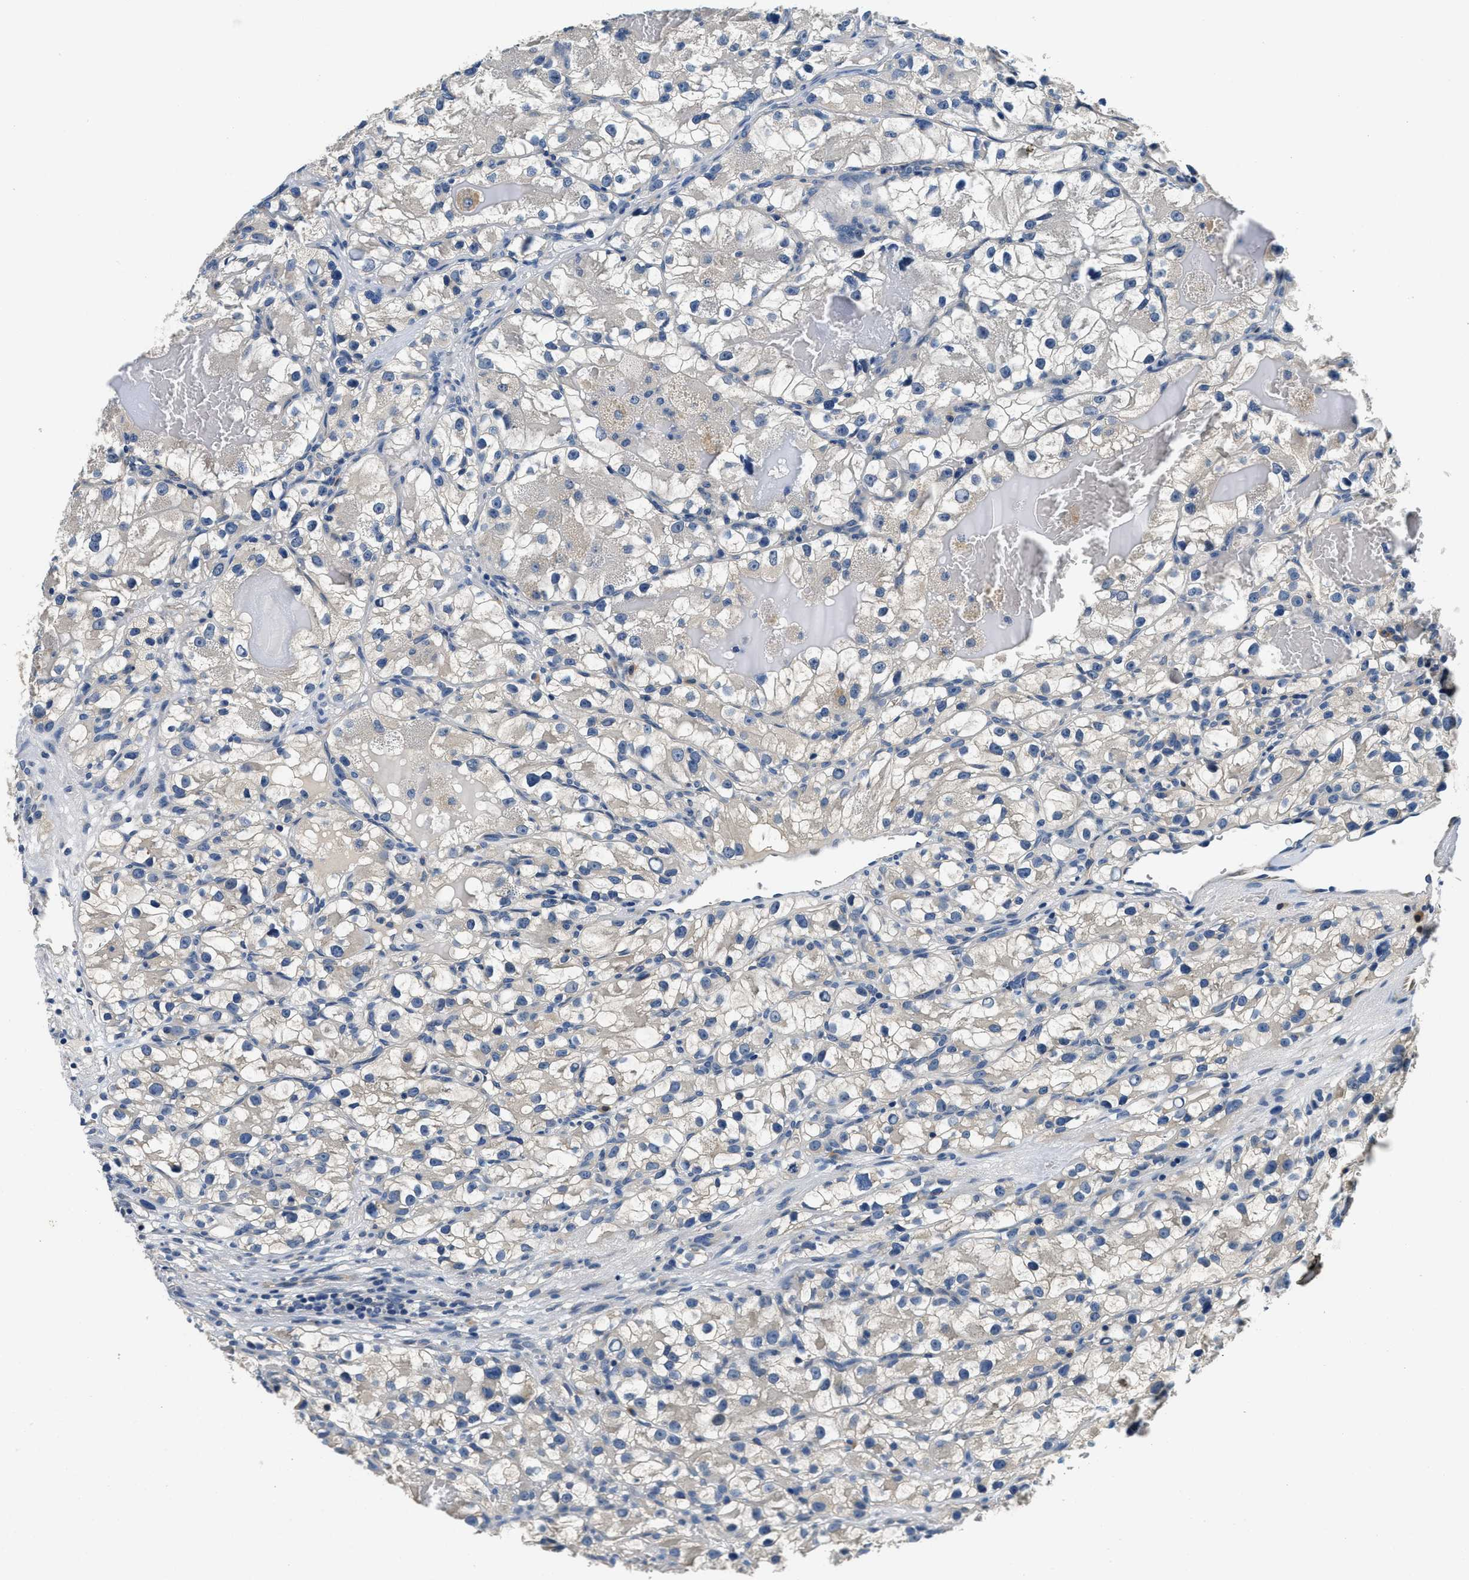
{"staining": {"intensity": "negative", "quantity": "none", "location": "none"}, "tissue": "renal cancer", "cell_type": "Tumor cells", "image_type": "cancer", "snomed": [{"axis": "morphology", "description": "Adenocarcinoma, NOS"}, {"axis": "topography", "description": "Kidney"}], "caption": "The immunohistochemistry image has no significant expression in tumor cells of adenocarcinoma (renal) tissue.", "gene": "ALDH3A2", "patient": {"sex": "female", "age": 57}}